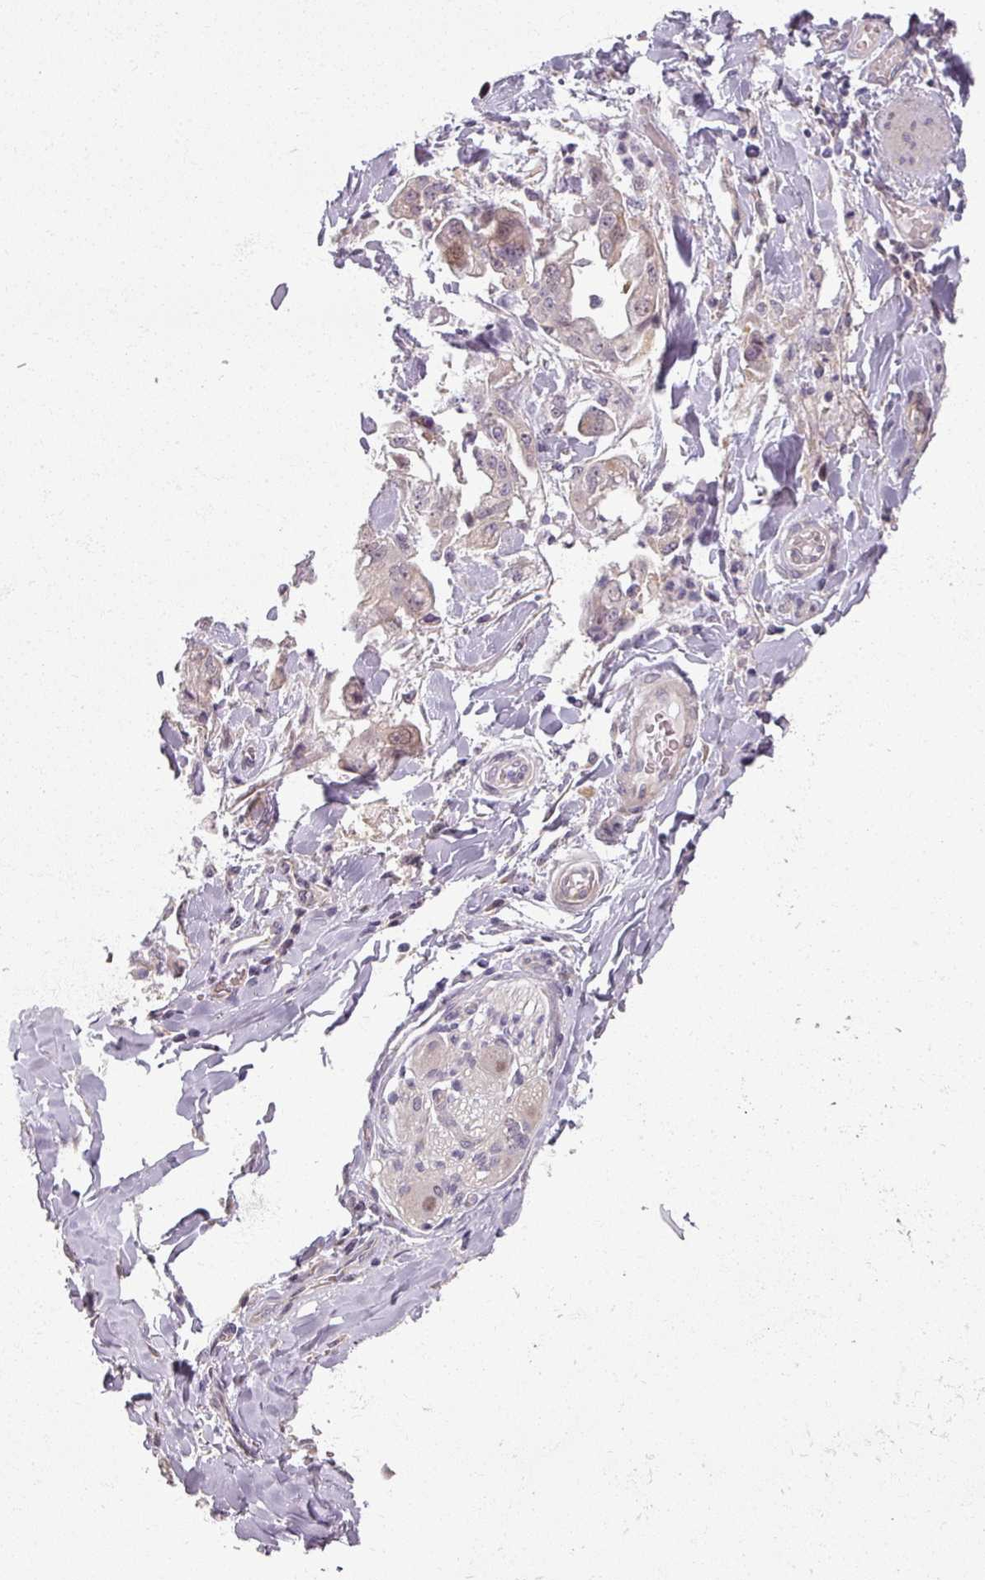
{"staining": {"intensity": "weak", "quantity": "25%-75%", "location": "cytoplasmic/membranous"}, "tissue": "stomach cancer", "cell_type": "Tumor cells", "image_type": "cancer", "snomed": [{"axis": "morphology", "description": "Adenocarcinoma, NOS"}, {"axis": "topography", "description": "Stomach"}], "caption": "Human stomach cancer (adenocarcinoma) stained with a protein marker shows weak staining in tumor cells.", "gene": "MYMK", "patient": {"sex": "male", "age": 62}}